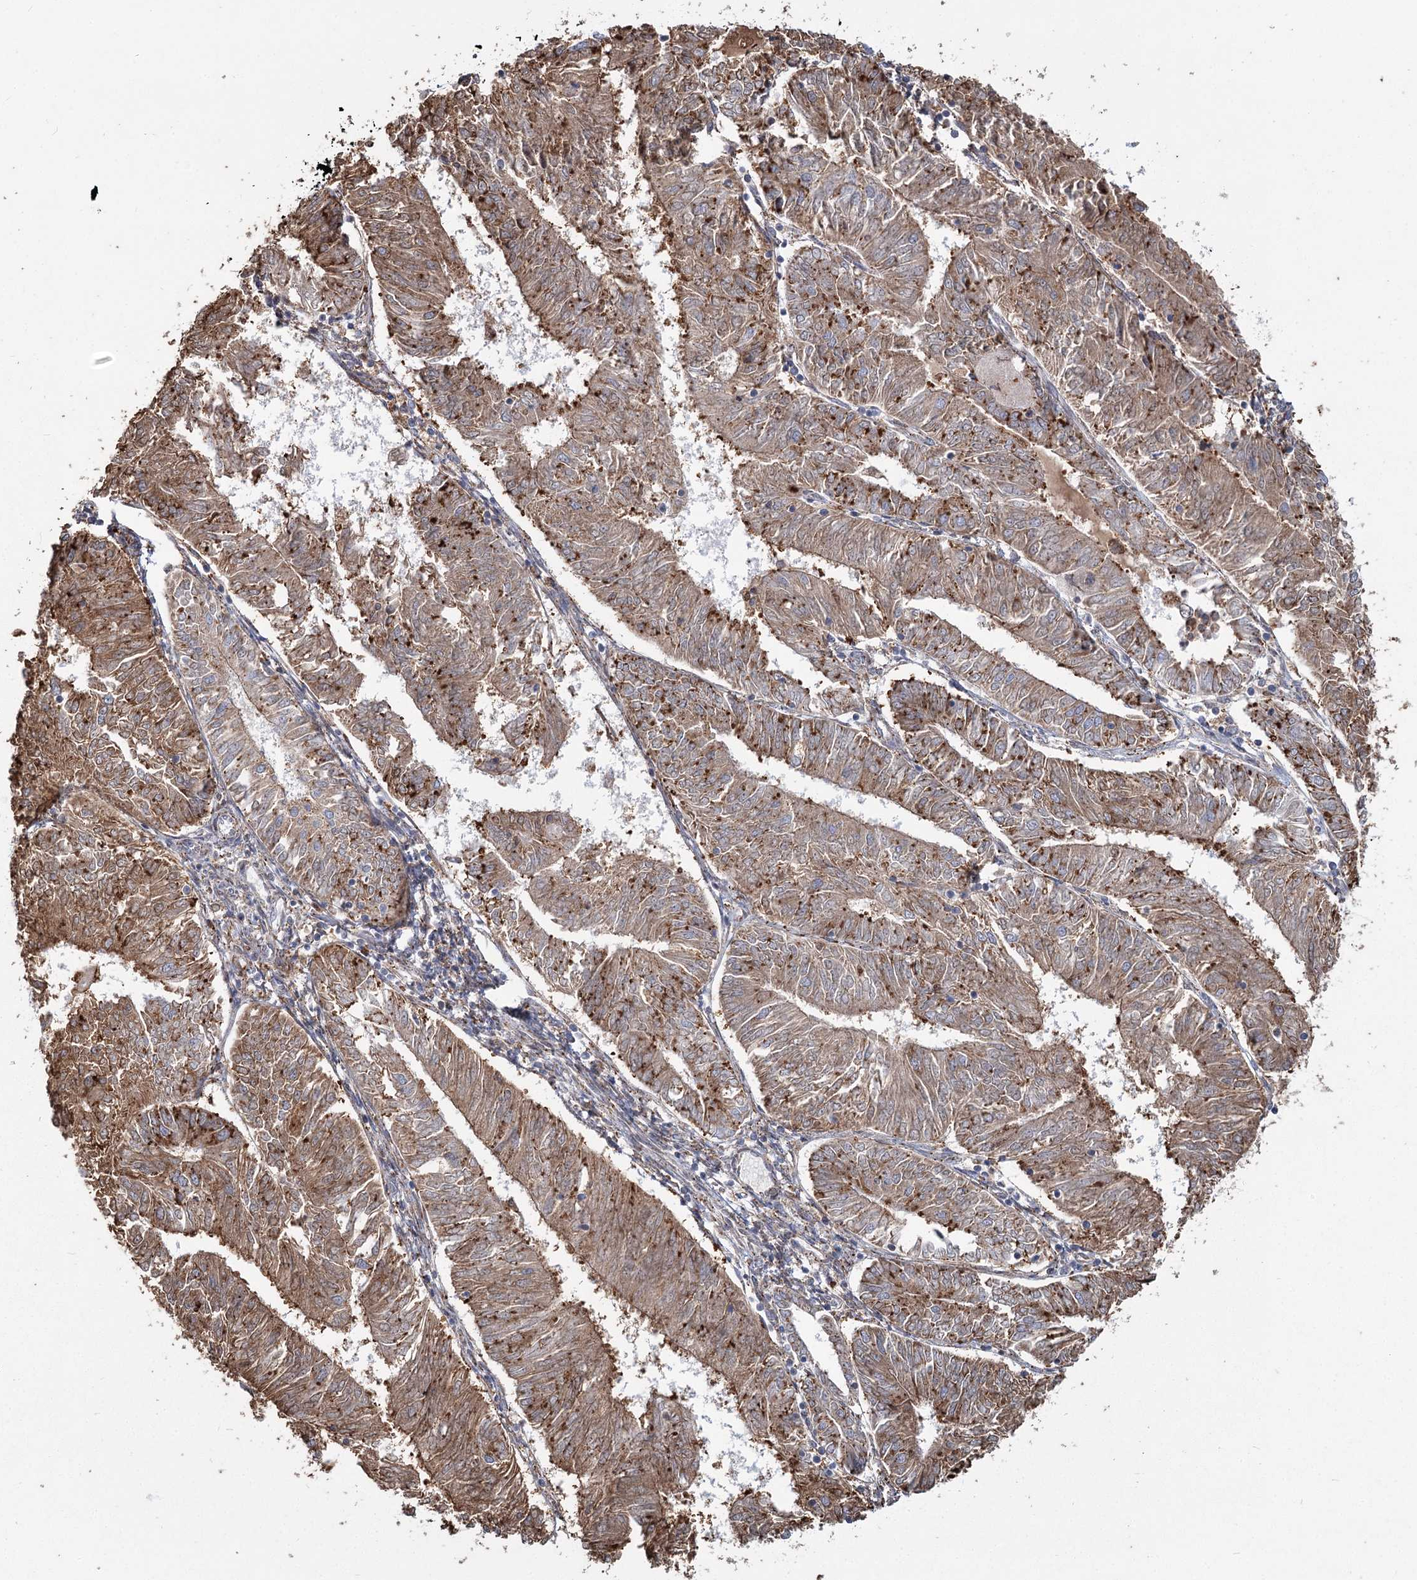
{"staining": {"intensity": "moderate", "quantity": ">75%", "location": "cytoplasmic/membranous"}, "tissue": "endometrial cancer", "cell_type": "Tumor cells", "image_type": "cancer", "snomed": [{"axis": "morphology", "description": "Adenocarcinoma, NOS"}, {"axis": "topography", "description": "Endometrium"}], "caption": "Adenocarcinoma (endometrial) stained for a protein (brown) shows moderate cytoplasmic/membranous positive positivity in about >75% of tumor cells.", "gene": "ZCCHC9", "patient": {"sex": "female", "age": 58}}